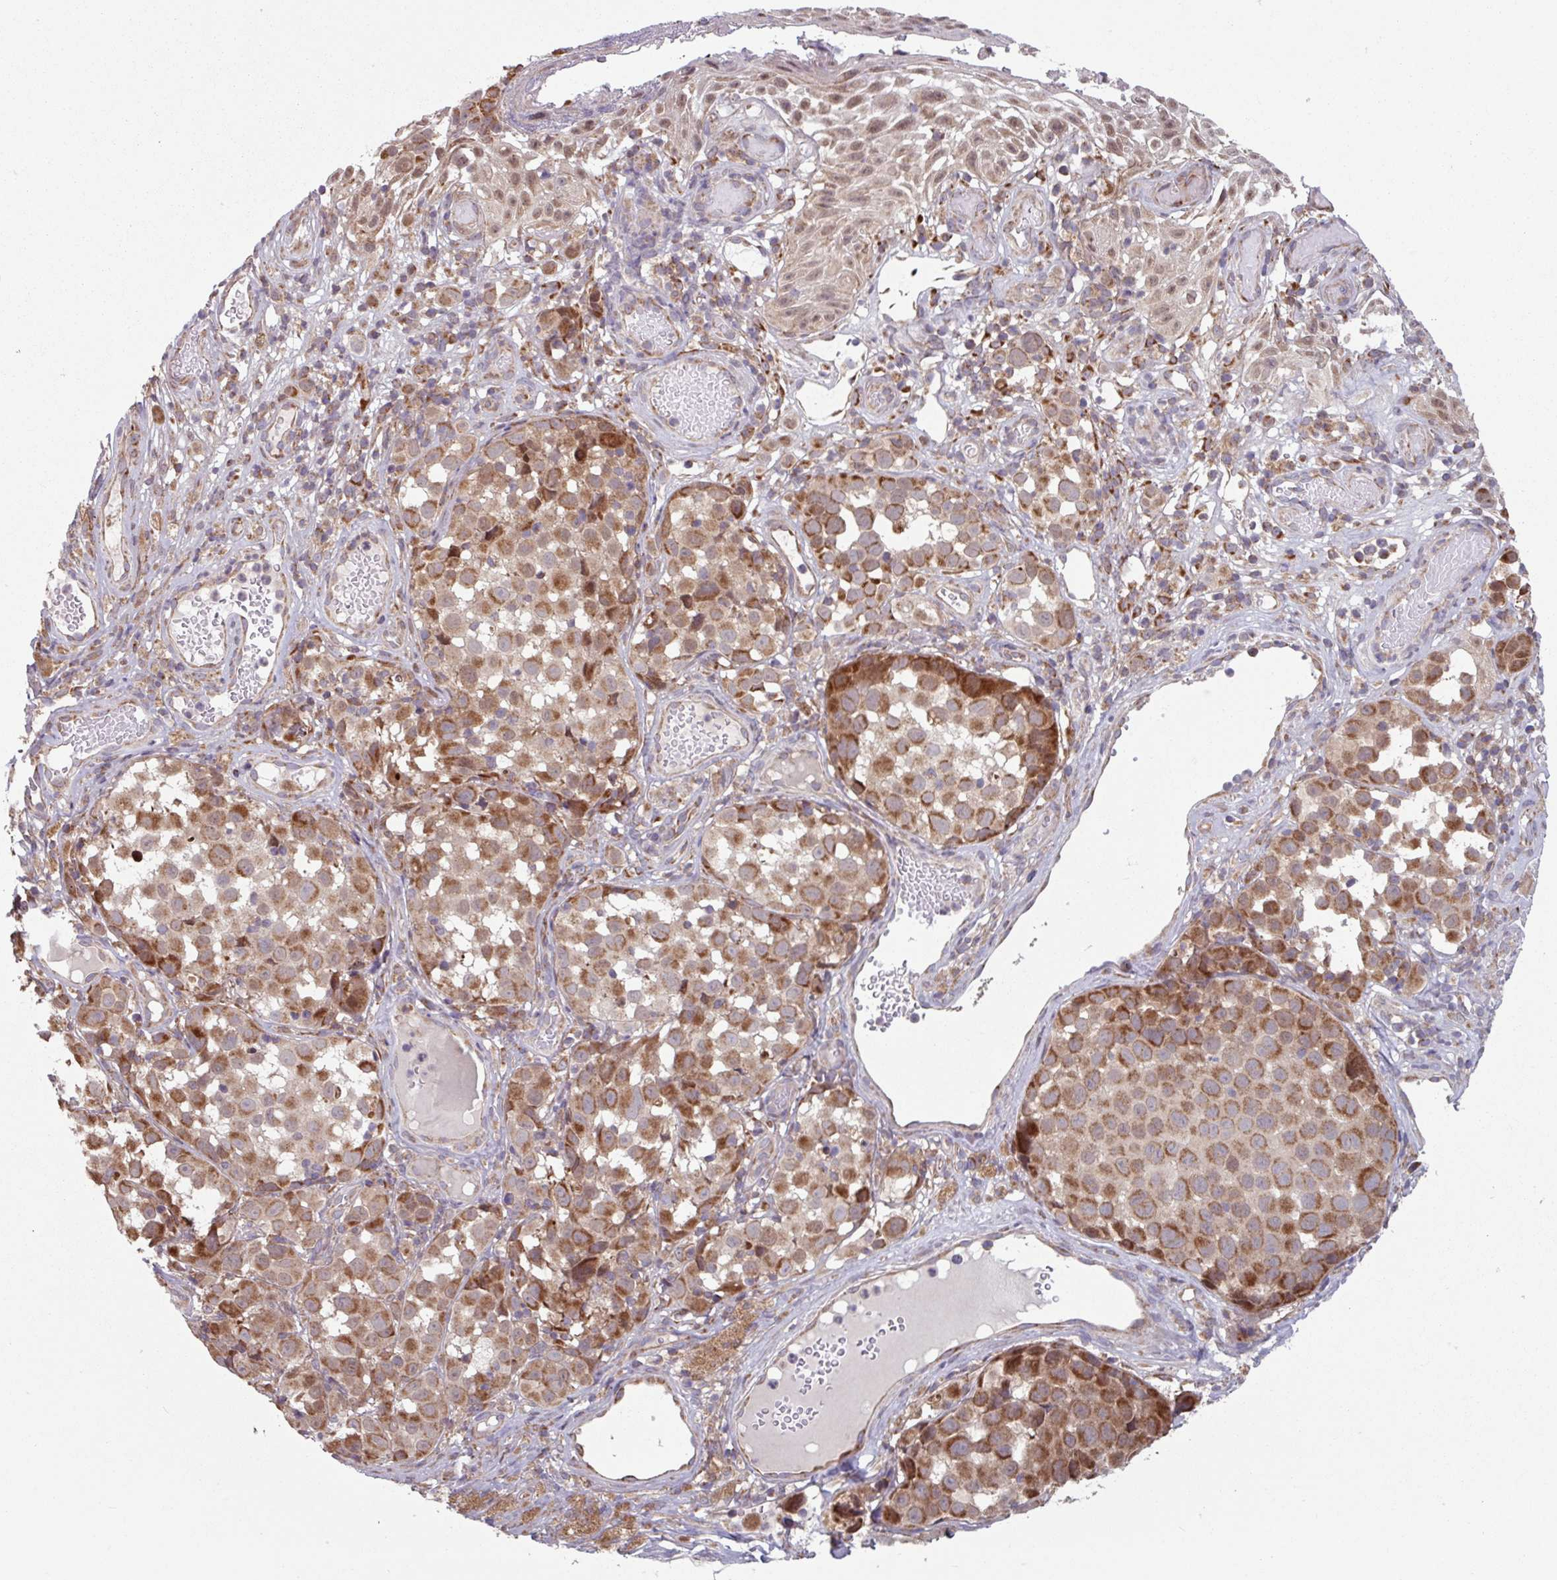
{"staining": {"intensity": "moderate", "quantity": ">75%", "location": "cytoplasmic/membranous"}, "tissue": "melanoma", "cell_type": "Tumor cells", "image_type": "cancer", "snomed": [{"axis": "morphology", "description": "Malignant melanoma, NOS"}, {"axis": "topography", "description": "Skin"}], "caption": "Immunohistochemical staining of malignant melanoma reveals medium levels of moderate cytoplasmic/membranous protein expression in about >75% of tumor cells.", "gene": "COX7C", "patient": {"sex": "male", "age": 64}}